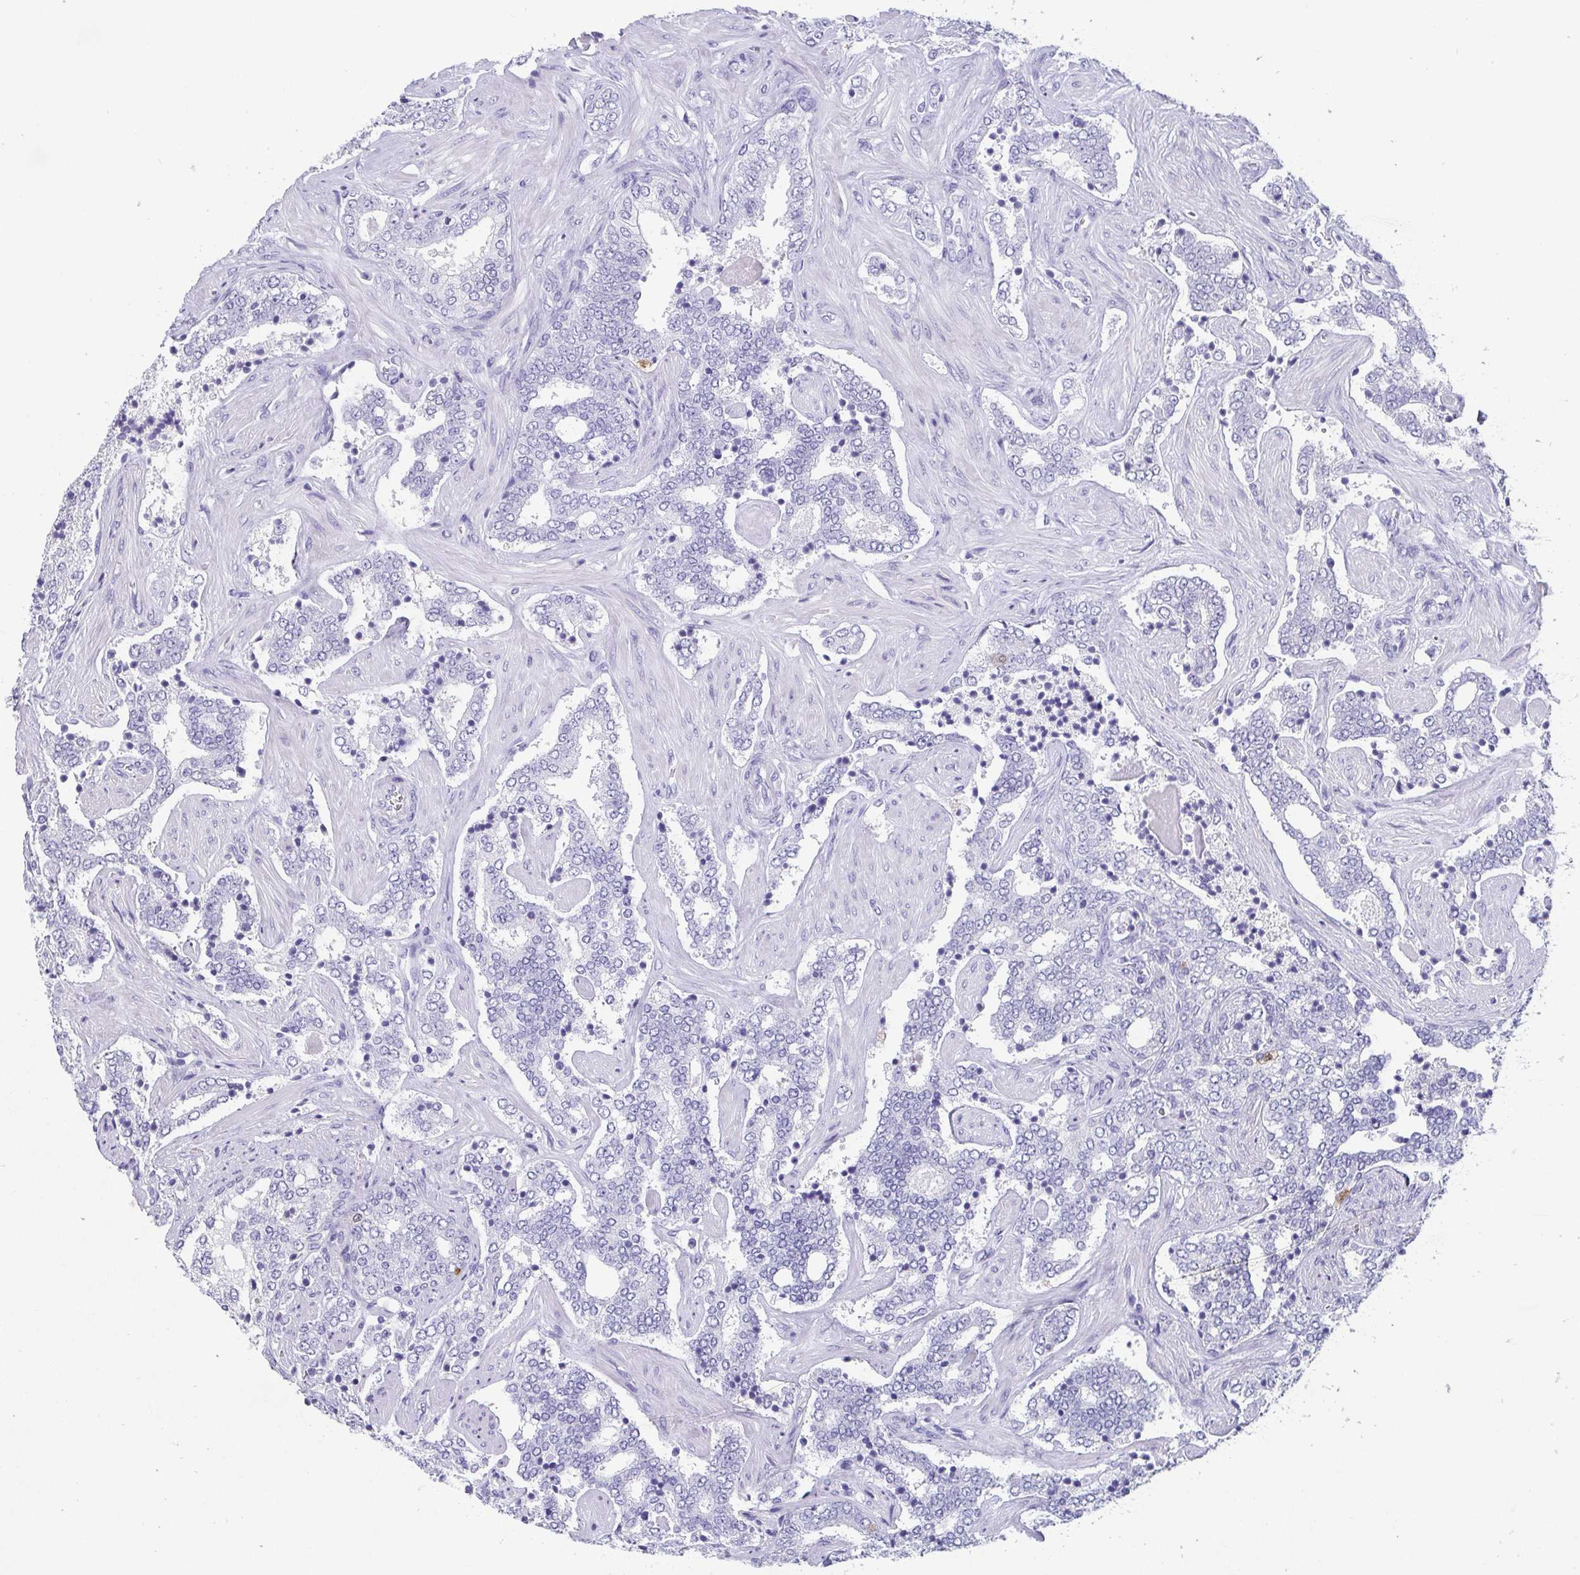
{"staining": {"intensity": "negative", "quantity": "none", "location": "none"}, "tissue": "prostate cancer", "cell_type": "Tumor cells", "image_type": "cancer", "snomed": [{"axis": "morphology", "description": "Adenocarcinoma, High grade"}, {"axis": "topography", "description": "Prostate"}], "caption": "Protein analysis of prostate cancer (adenocarcinoma (high-grade)) shows no significant staining in tumor cells. Nuclei are stained in blue.", "gene": "SCGN", "patient": {"sex": "male", "age": 60}}